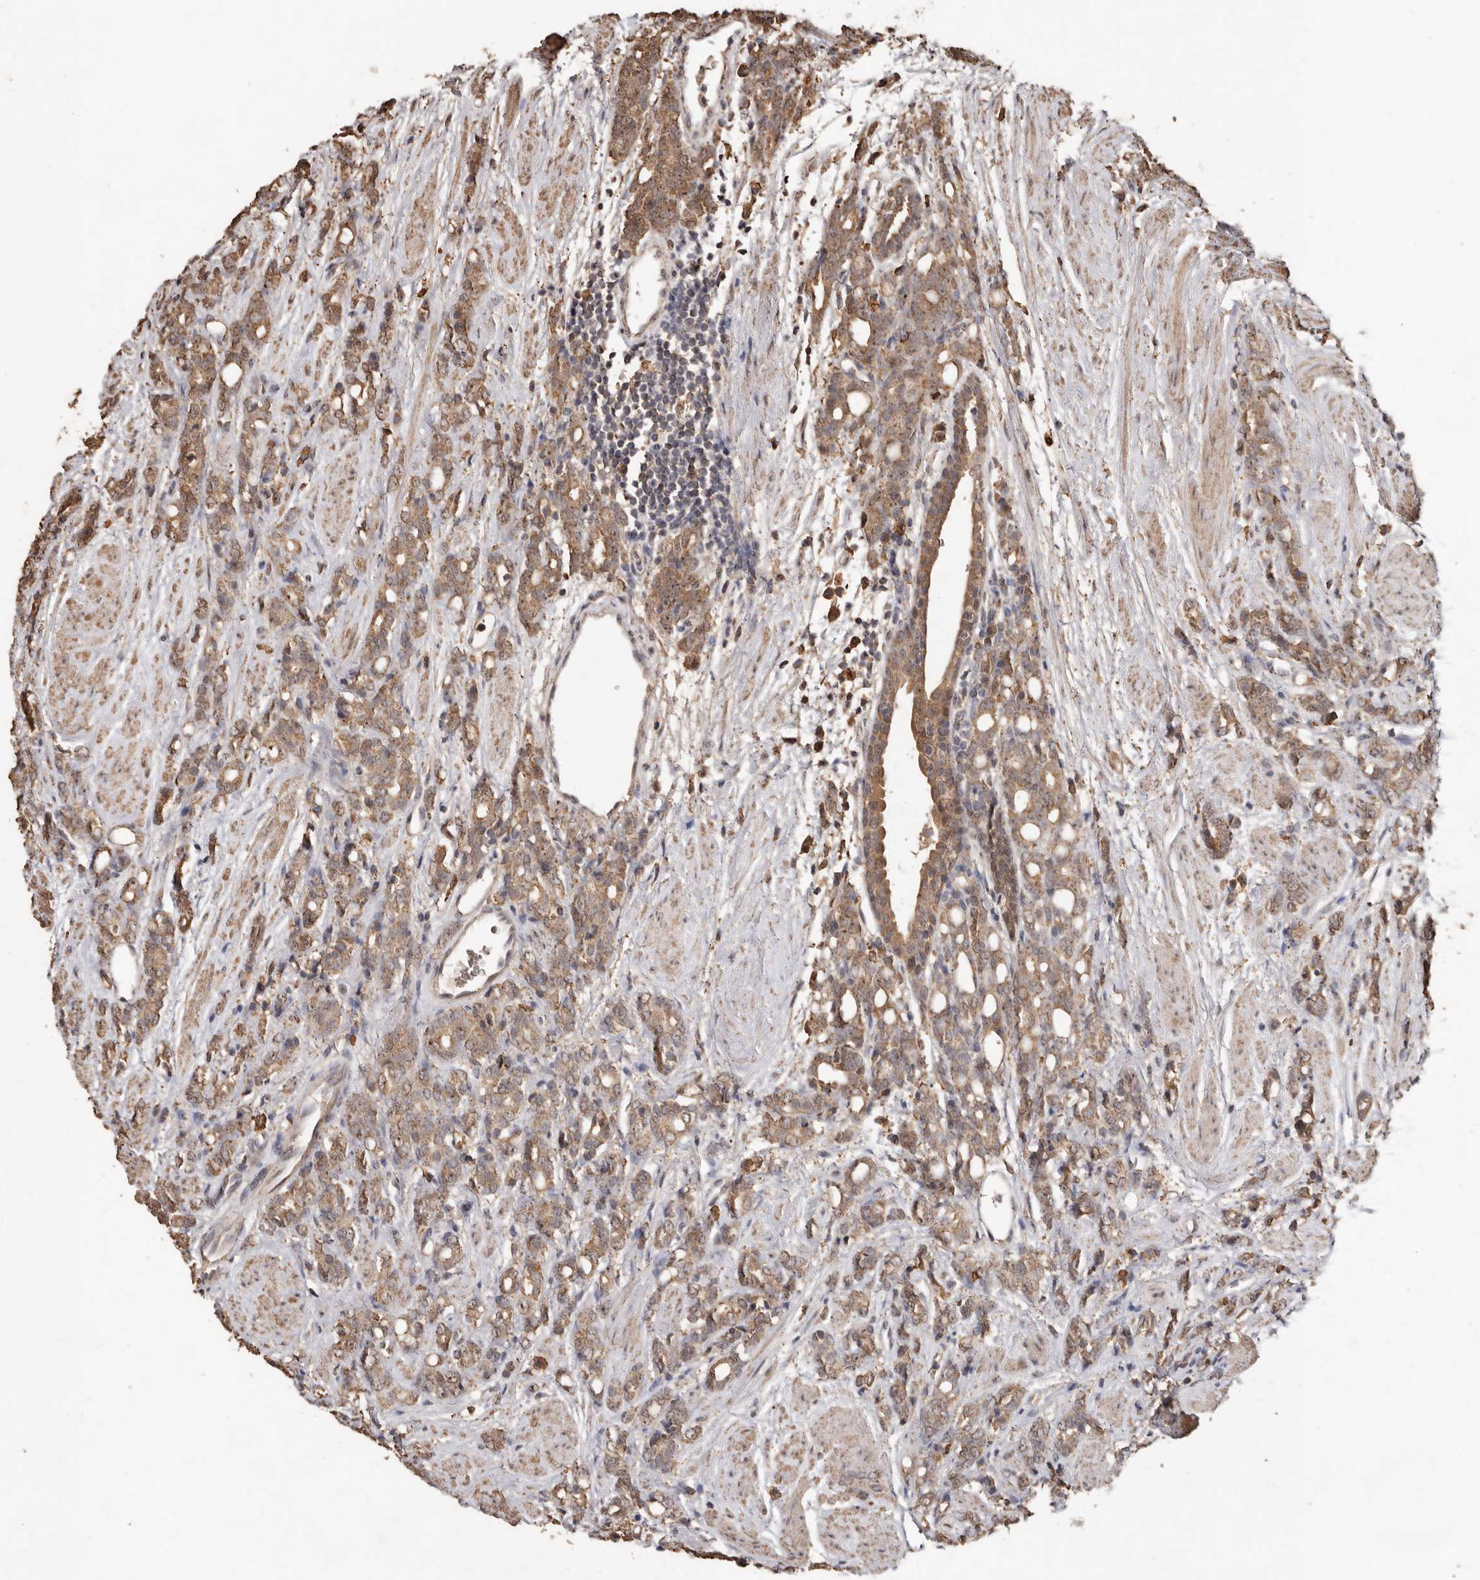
{"staining": {"intensity": "moderate", "quantity": ">75%", "location": "cytoplasmic/membranous"}, "tissue": "prostate cancer", "cell_type": "Tumor cells", "image_type": "cancer", "snomed": [{"axis": "morphology", "description": "Adenocarcinoma, High grade"}, {"axis": "topography", "description": "Prostate"}], "caption": "Protein staining of adenocarcinoma (high-grade) (prostate) tissue shows moderate cytoplasmic/membranous staining in approximately >75% of tumor cells. (IHC, brightfield microscopy, high magnification).", "gene": "GRAMD2A", "patient": {"sex": "male", "age": 62}}